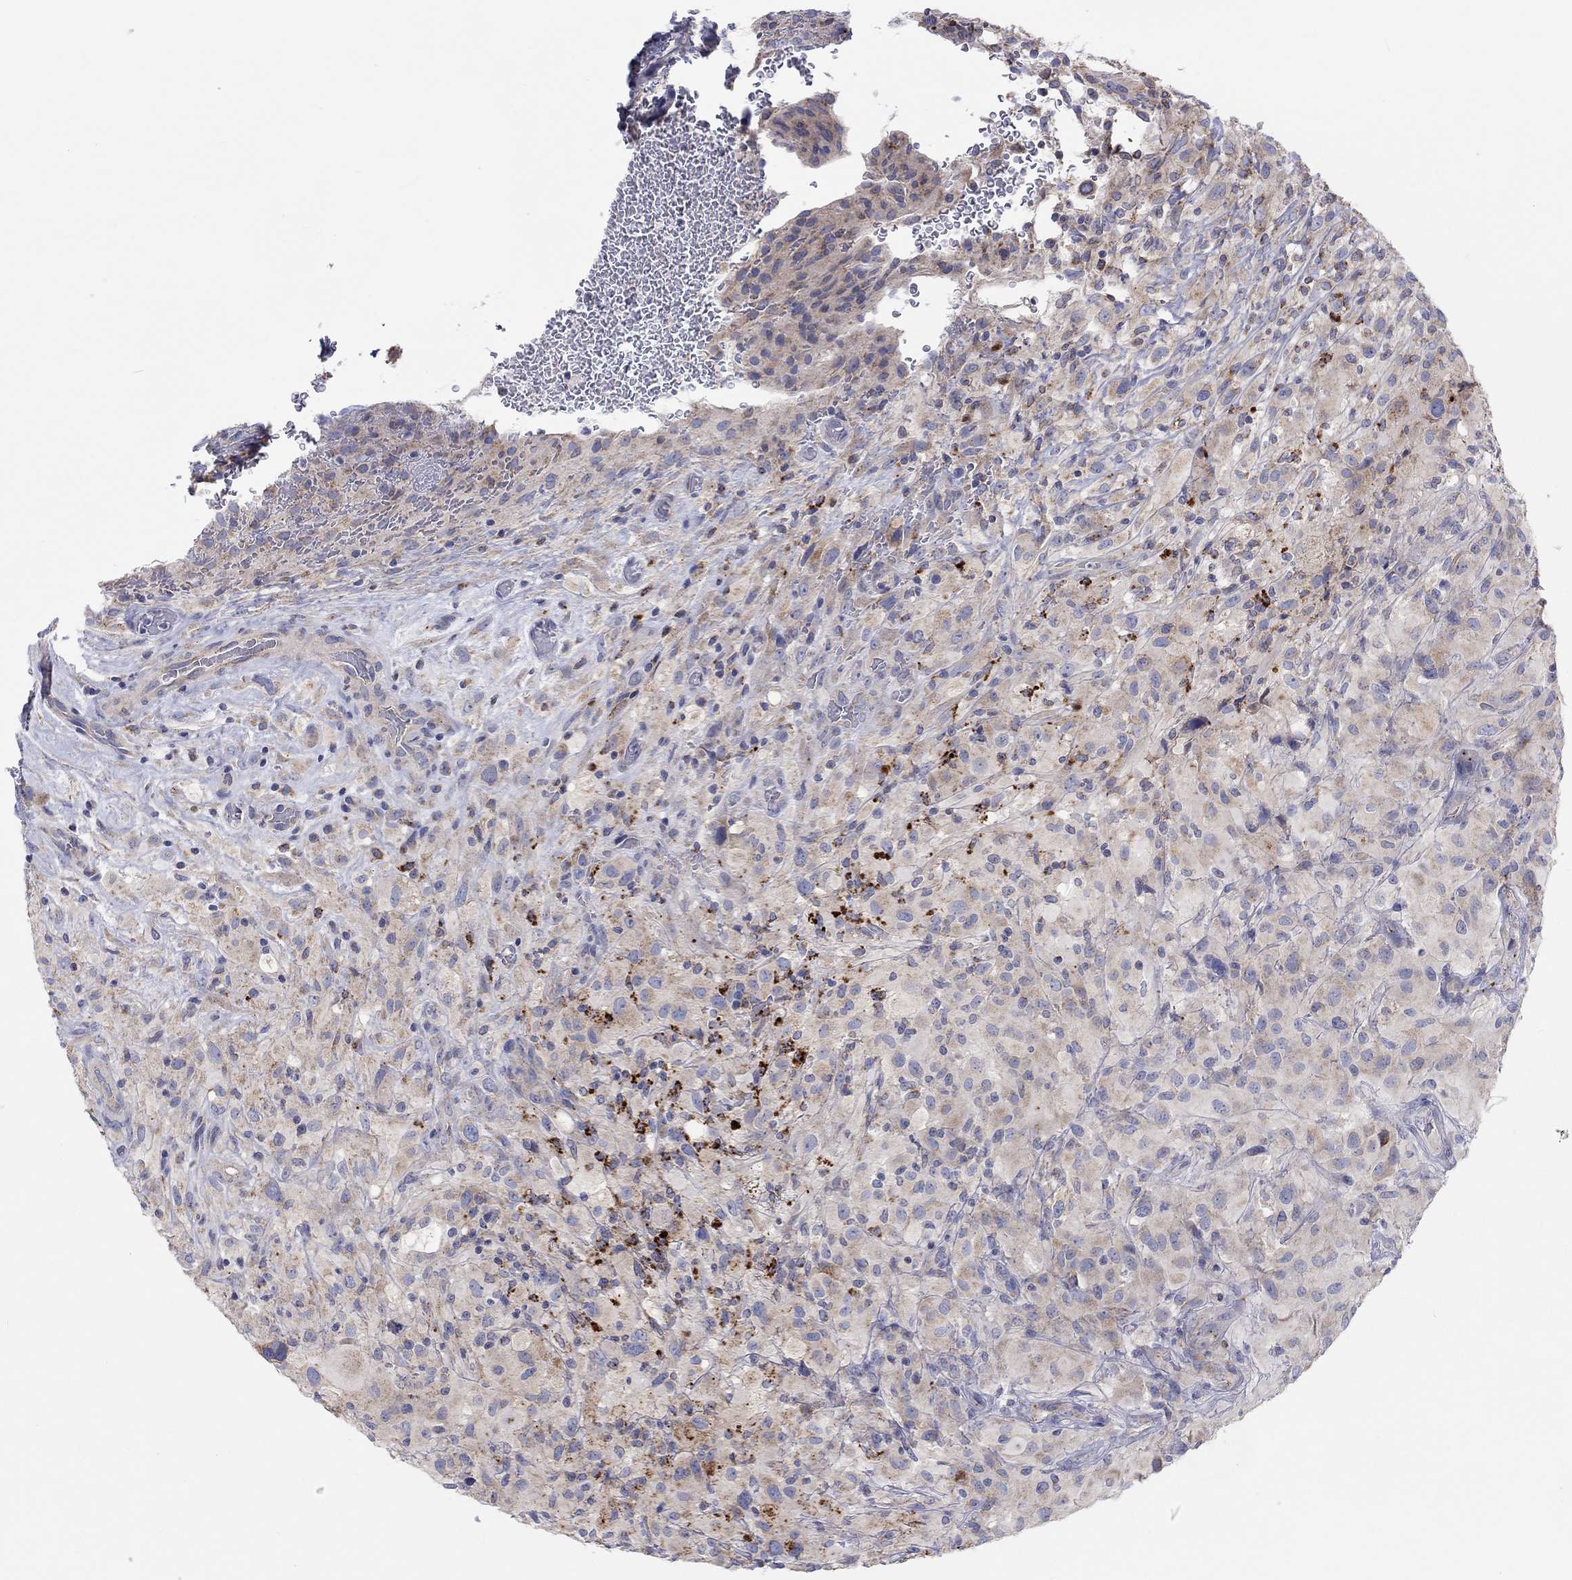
{"staining": {"intensity": "weak", "quantity": "<25%", "location": "cytoplasmic/membranous"}, "tissue": "glioma", "cell_type": "Tumor cells", "image_type": "cancer", "snomed": [{"axis": "morphology", "description": "Glioma, malignant, High grade"}, {"axis": "topography", "description": "Cerebral cortex"}], "caption": "Malignant glioma (high-grade) stained for a protein using IHC displays no positivity tumor cells.", "gene": "BCO2", "patient": {"sex": "male", "age": 35}}